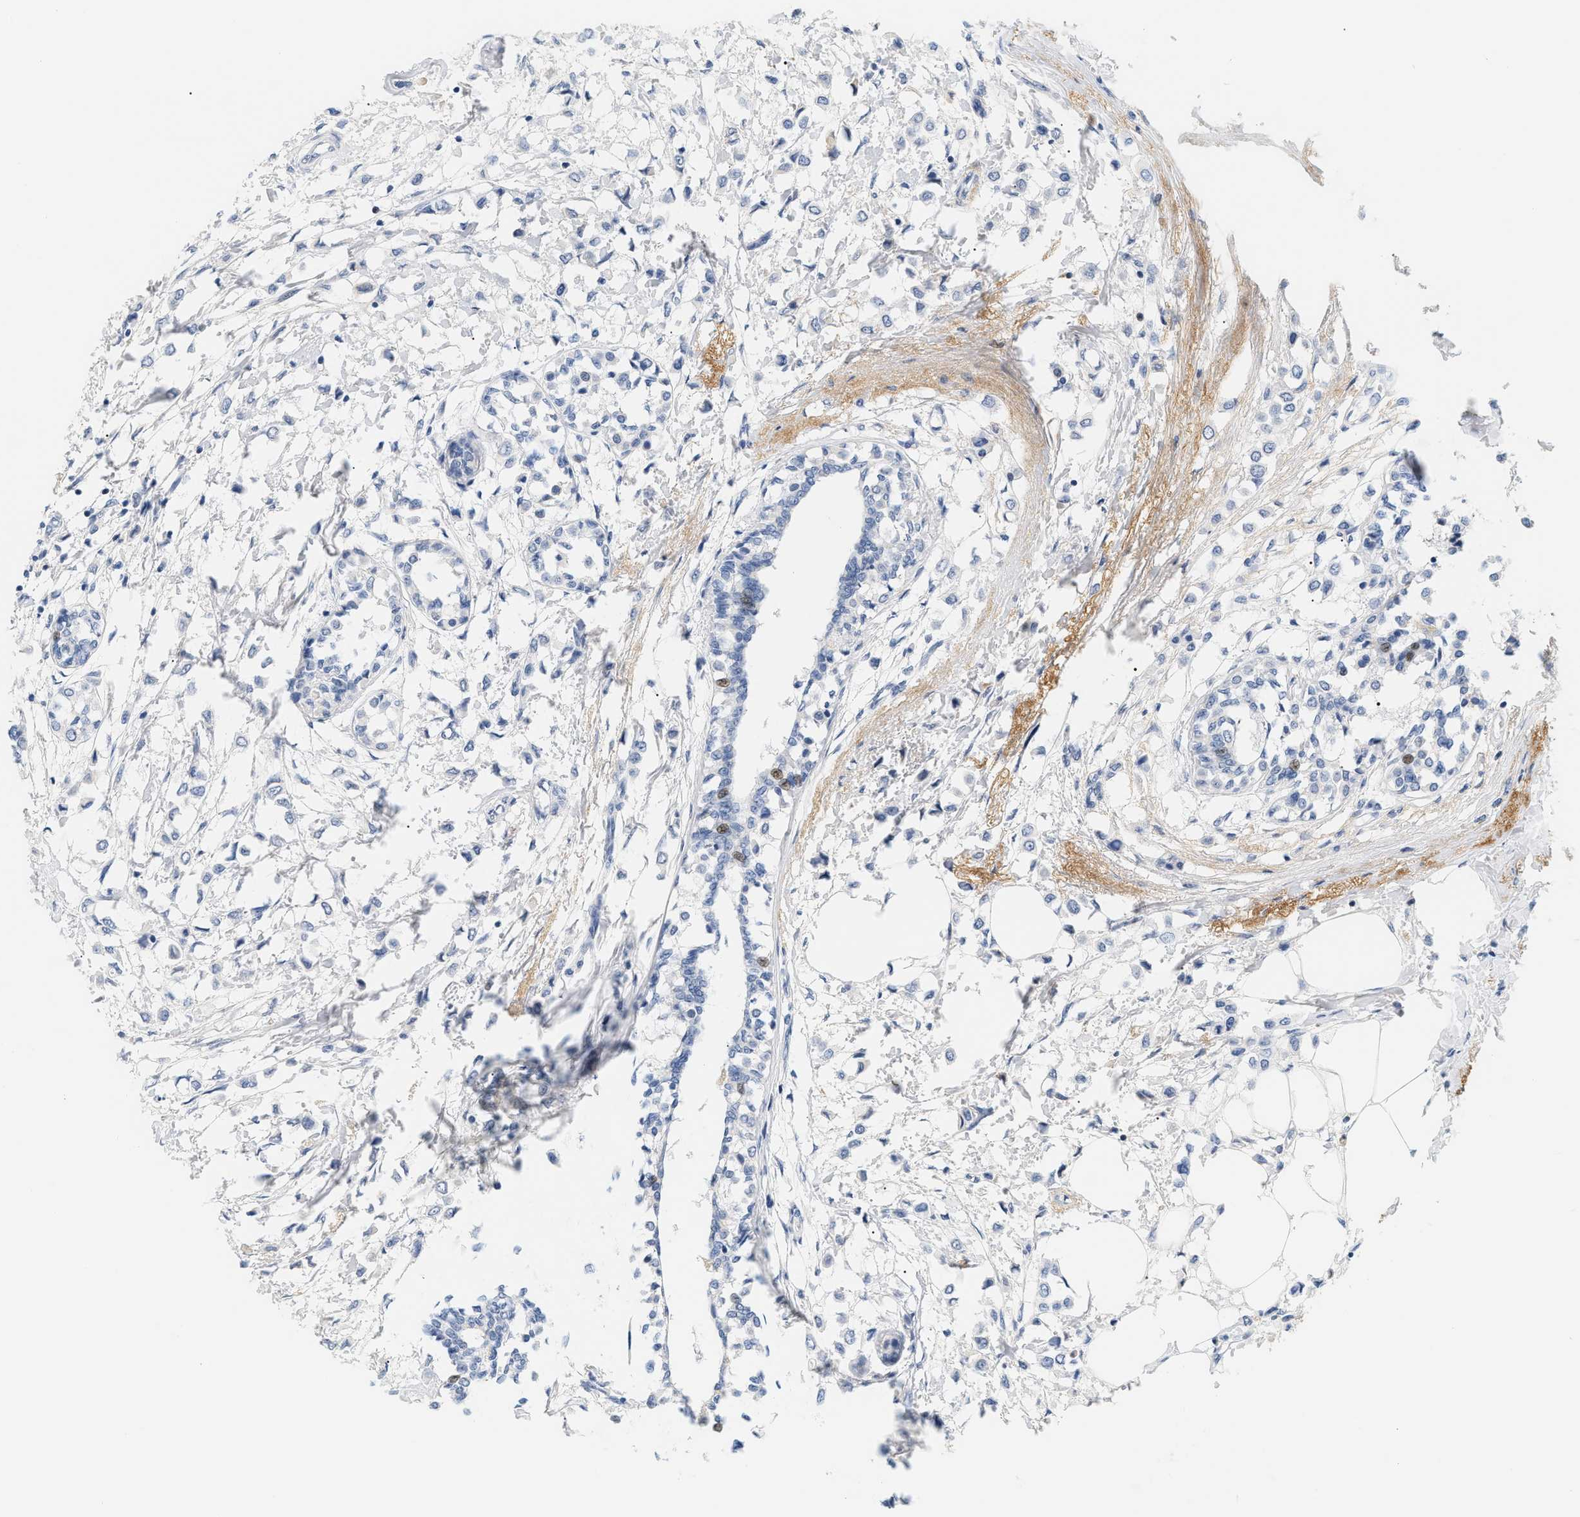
{"staining": {"intensity": "negative", "quantity": "none", "location": "none"}, "tissue": "breast cancer", "cell_type": "Tumor cells", "image_type": "cancer", "snomed": [{"axis": "morphology", "description": "Lobular carcinoma"}, {"axis": "topography", "description": "Breast"}], "caption": "Tumor cells show no significant protein expression in breast lobular carcinoma. (DAB (3,3'-diaminobenzidine) immunohistochemistry (IHC), high magnification).", "gene": "CFH", "patient": {"sex": "female", "age": 51}}